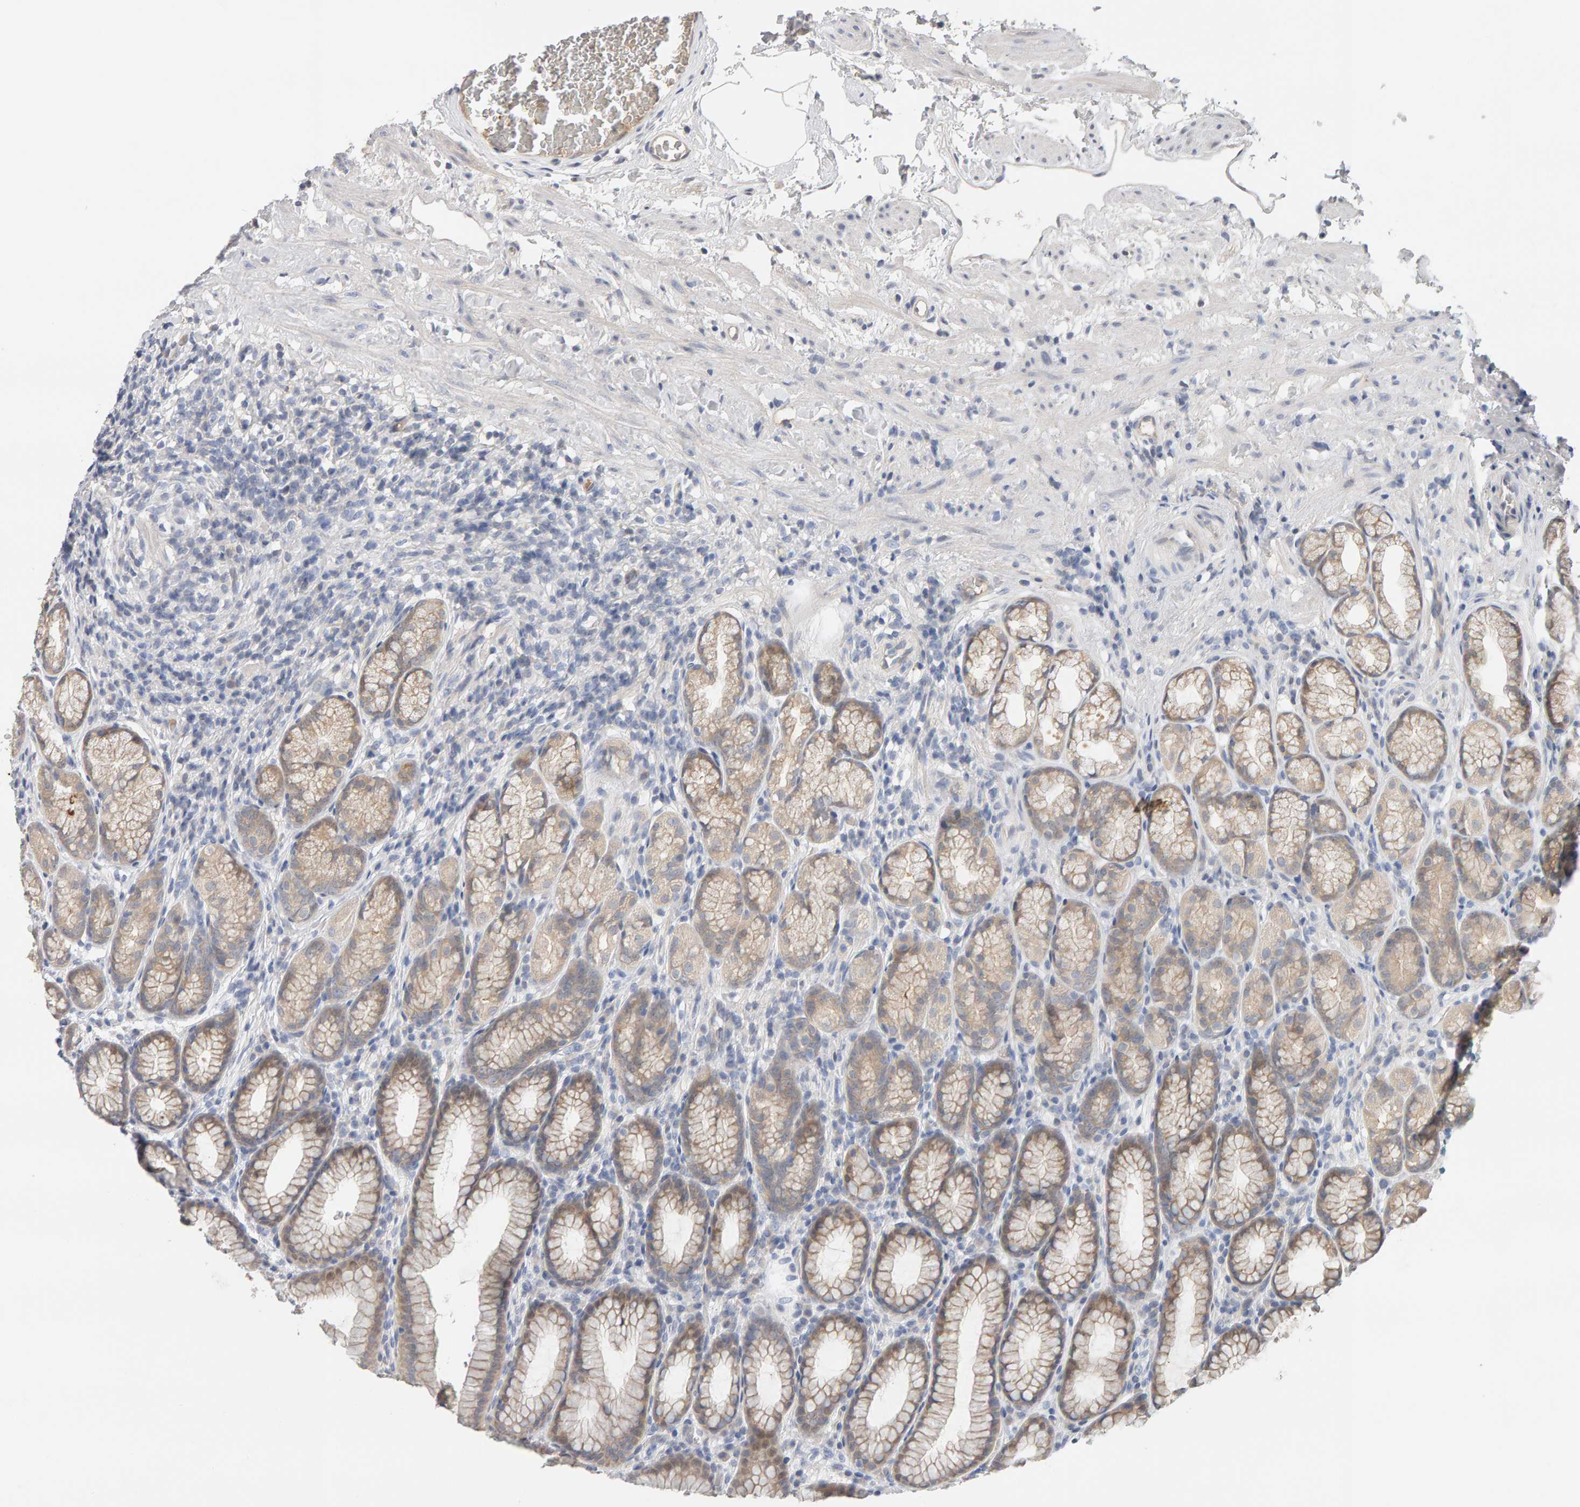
{"staining": {"intensity": "weak", "quantity": "25%-75%", "location": "cytoplasmic/membranous"}, "tissue": "stomach", "cell_type": "Glandular cells", "image_type": "normal", "snomed": [{"axis": "morphology", "description": "Normal tissue, NOS"}, {"axis": "topography", "description": "Stomach"}], "caption": "Immunohistochemistry of benign human stomach demonstrates low levels of weak cytoplasmic/membranous expression in about 25%-75% of glandular cells.", "gene": "GFUS", "patient": {"sex": "male", "age": 42}}